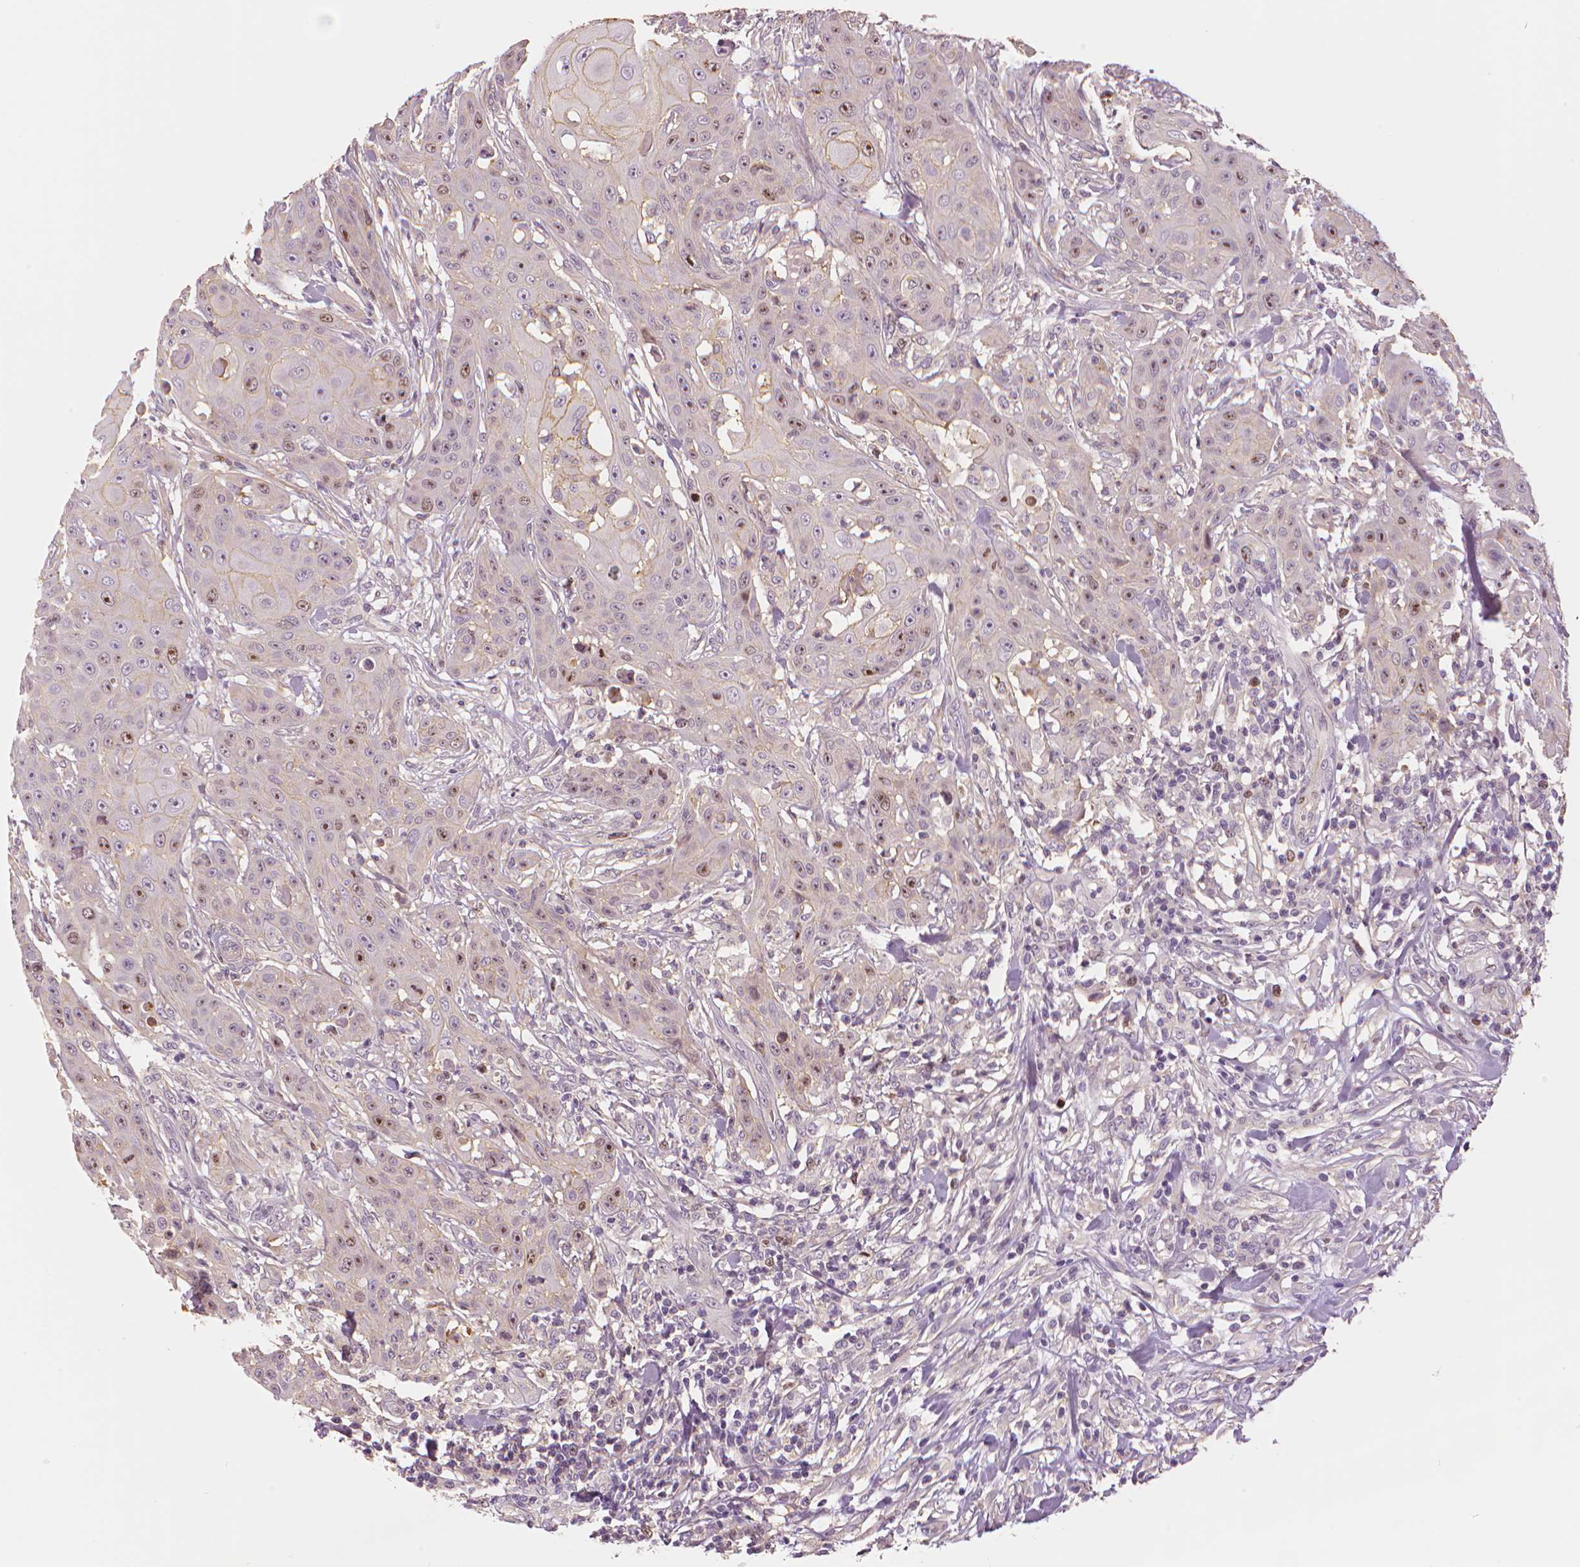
{"staining": {"intensity": "moderate", "quantity": "25%-75%", "location": "nuclear"}, "tissue": "head and neck cancer", "cell_type": "Tumor cells", "image_type": "cancer", "snomed": [{"axis": "morphology", "description": "Squamous cell carcinoma, NOS"}, {"axis": "topography", "description": "Oral tissue"}, {"axis": "topography", "description": "Head-Neck"}], "caption": "Immunohistochemistry (IHC) staining of head and neck cancer (squamous cell carcinoma), which demonstrates medium levels of moderate nuclear staining in approximately 25%-75% of tumor cells indicating moderate nuclear protein staining. The staining was performed using DAB (brown) for protein detection and nuclei were counterstained in hematoxylin (blue).", "gene": "MKI67", "patient": {"sex": "female", "age": 55}}